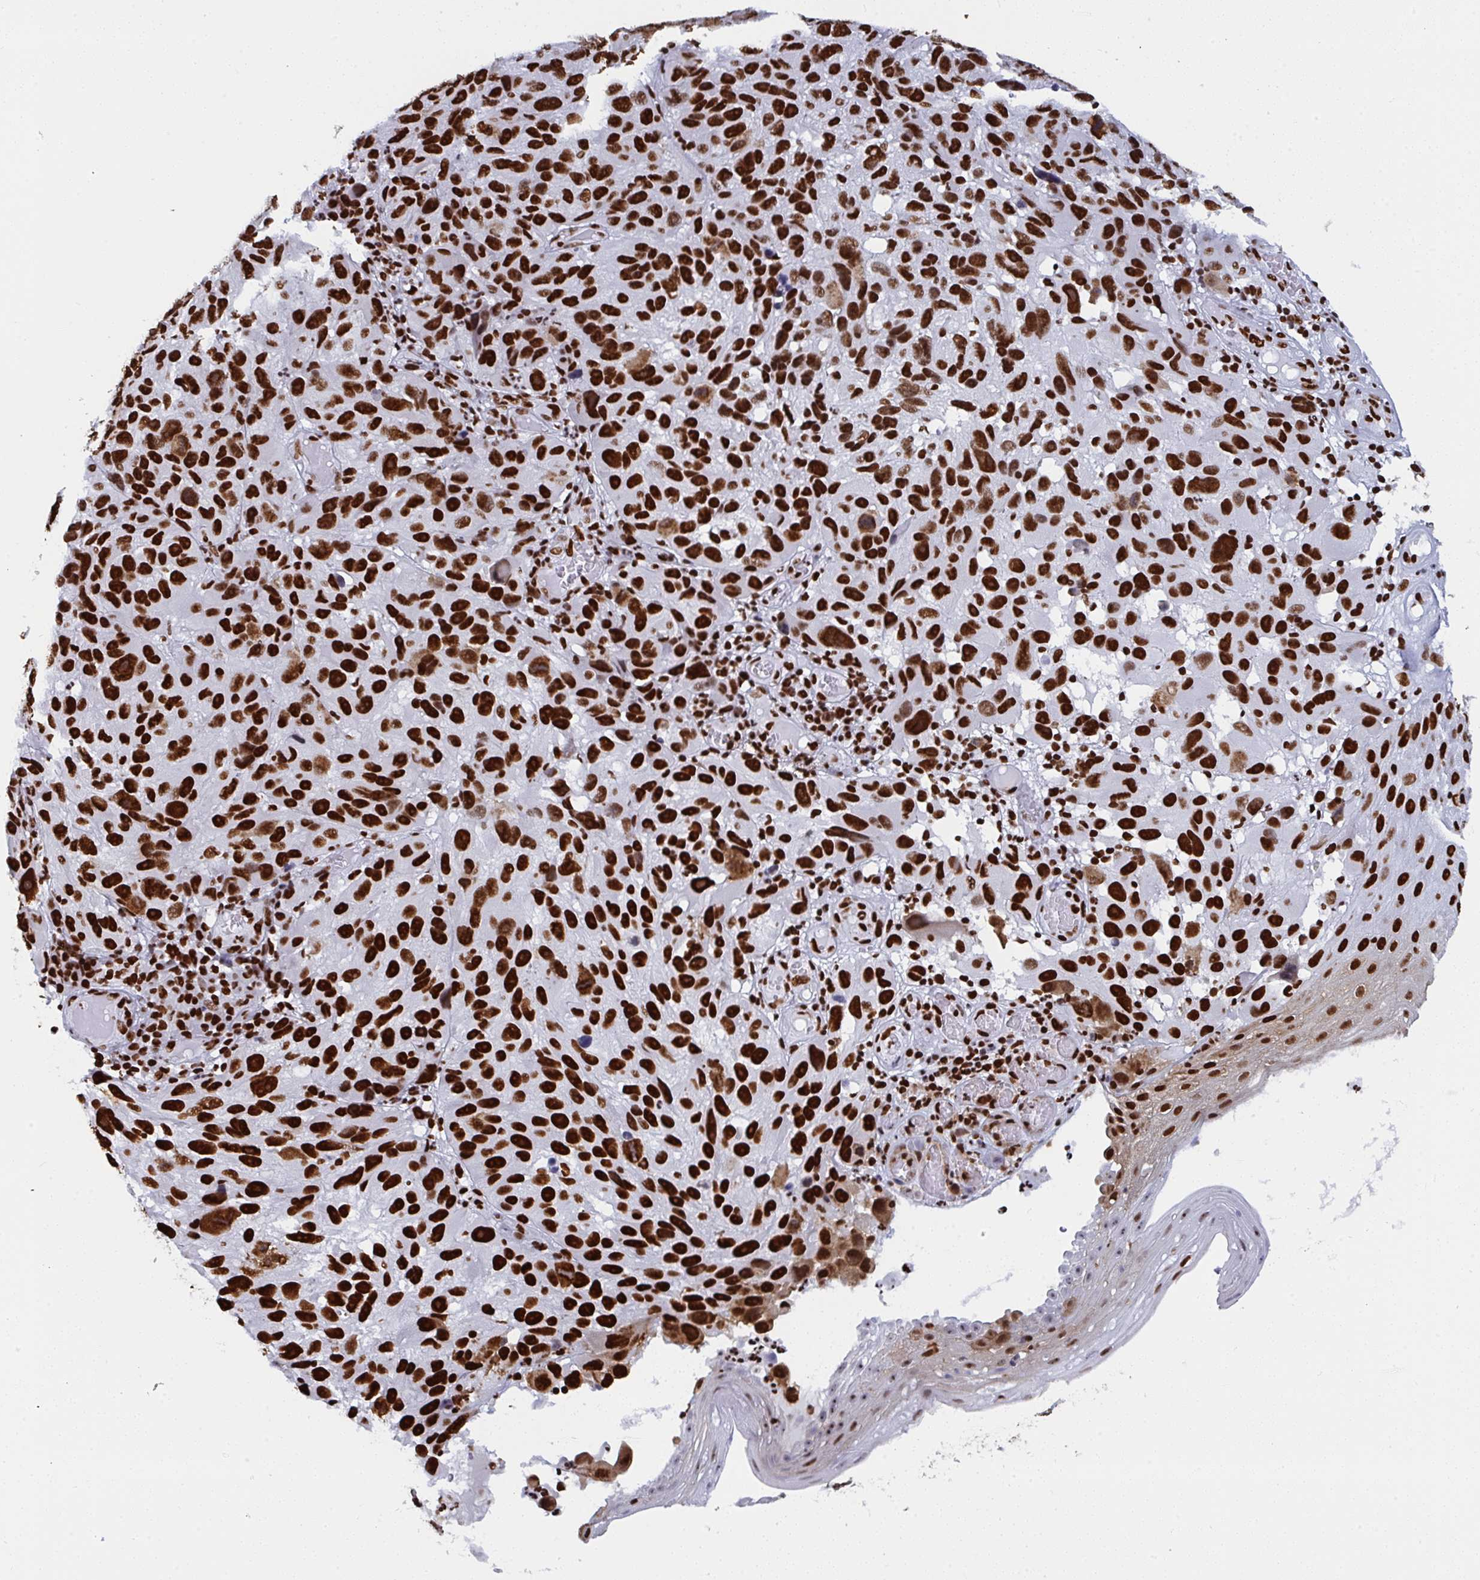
{"staining": {"intensity": "strong", "quantity": ">75%", "location": "nuclear"}, "tissue": "melanoma", "cell_type": "Tumor cells", "image_type": "cancer", "snomed": [{"axis": "morphology", "description": "Malignant melanoma, NOS"}, {"axis": "topography", "description": "Skin"}], "caption": "Brown immunohistochemical staining in human melanoma shows strong nuclear positivity in approximately >75% of tumor cells.", "gene": "GAR1", "patient": {"sex": "male", "age": 53}}